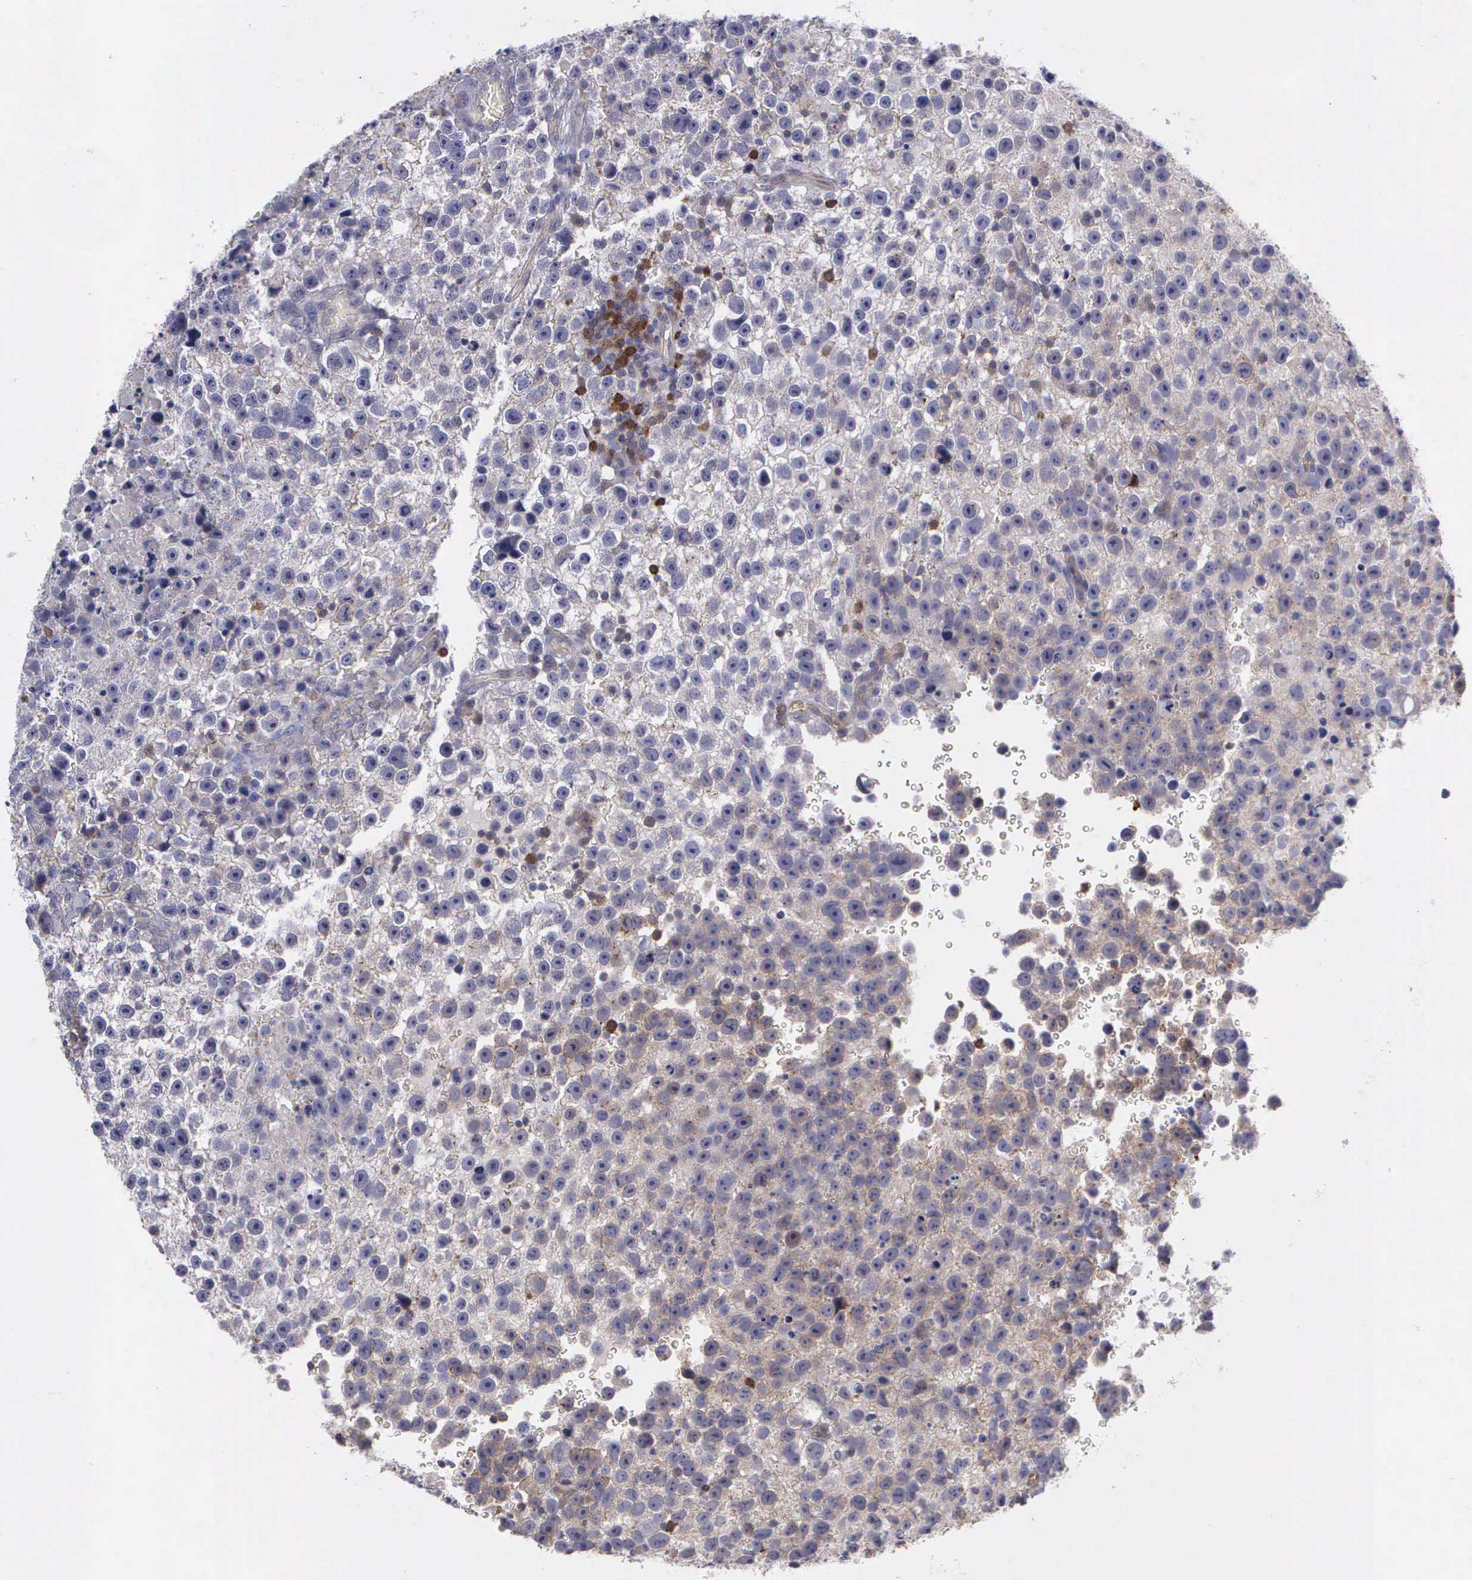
{"staining": {"intensity": "negative", "quantity": "none", "location": "none"}, "tissue": "testis cancer", "cell_type": "Tumor cells", "image_type": "cancer", "snomed": [{"axis": "morphology", "description": "Seminoma, NOS"}, {"axis": "topography", "description": "Testis"}], "caption": "Immunohistochemistry micrograph of neoplastic tissue: human seminoma (testis) stained with DAB displays no significant protein staining in tumor cells.", "gene": "MICAL3", "patient": {"sex": "male", "age": 33}}